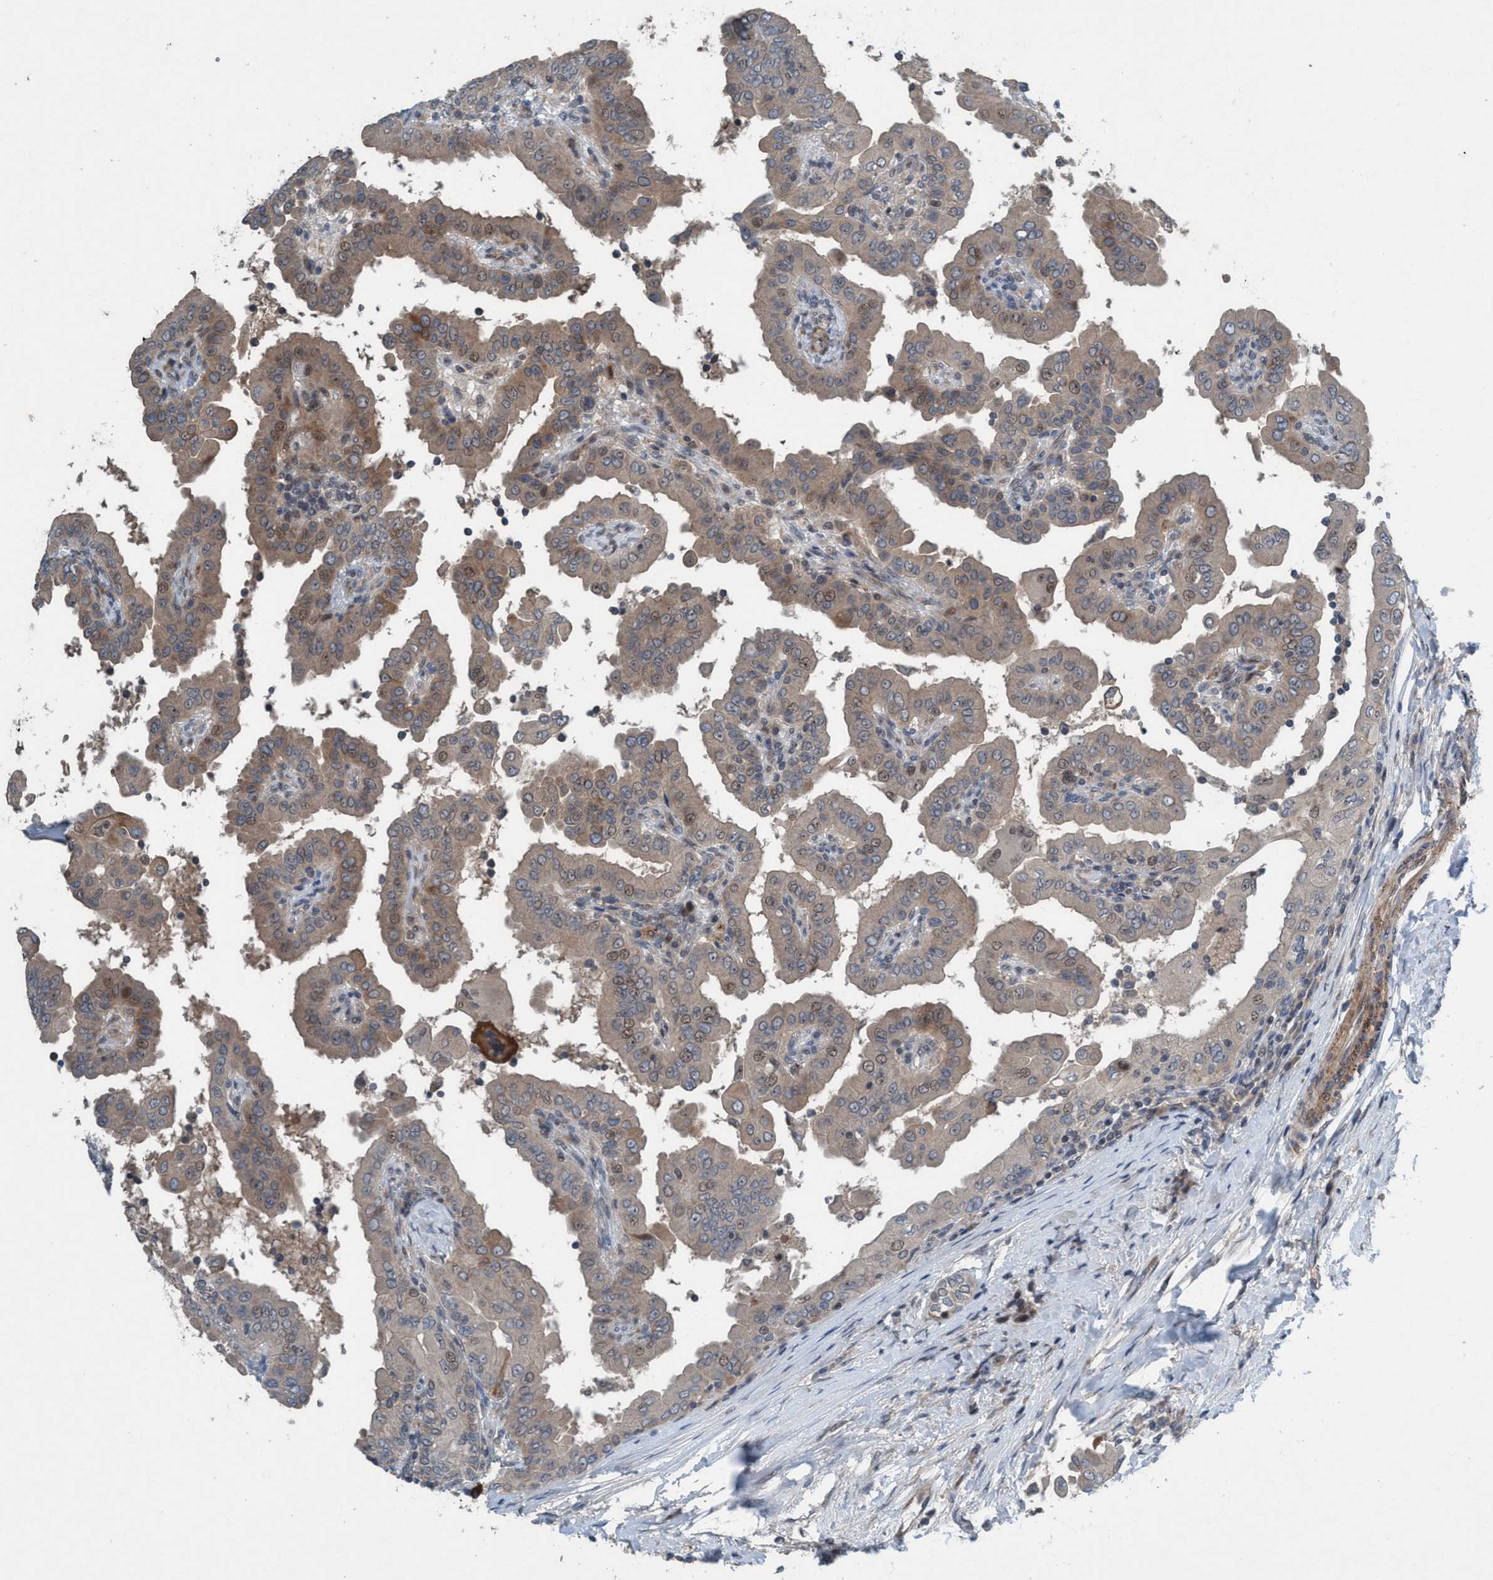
{"staining": {"intensity": "weak", "quantity": ">75%", "location": "cytoplasmic/membranous"}, "tissue": "thyroid cancer", "cell_type": "Tumor cells", "image_type": "cancer", "snomed": [{"axis": "morphology", "description": "Papillary adenocarcinoma, NOS"}, {"axis": "topography", "description": "Thyroid gland"}], "caption": "High-power microscopy captured an immunohistochemistry (IHC) photomicrograph of papillary adenocarcinoma (thyroid), revealing weak cytoplasmic/membranous expression in about >75% of tumor cells. The staining was performed using DAB, with brown indicating positive protein expression. Nuclei are stained blue with hematoxylin.", "gene": "NISCH", "patient": {"sex": "male", "age": 33}}